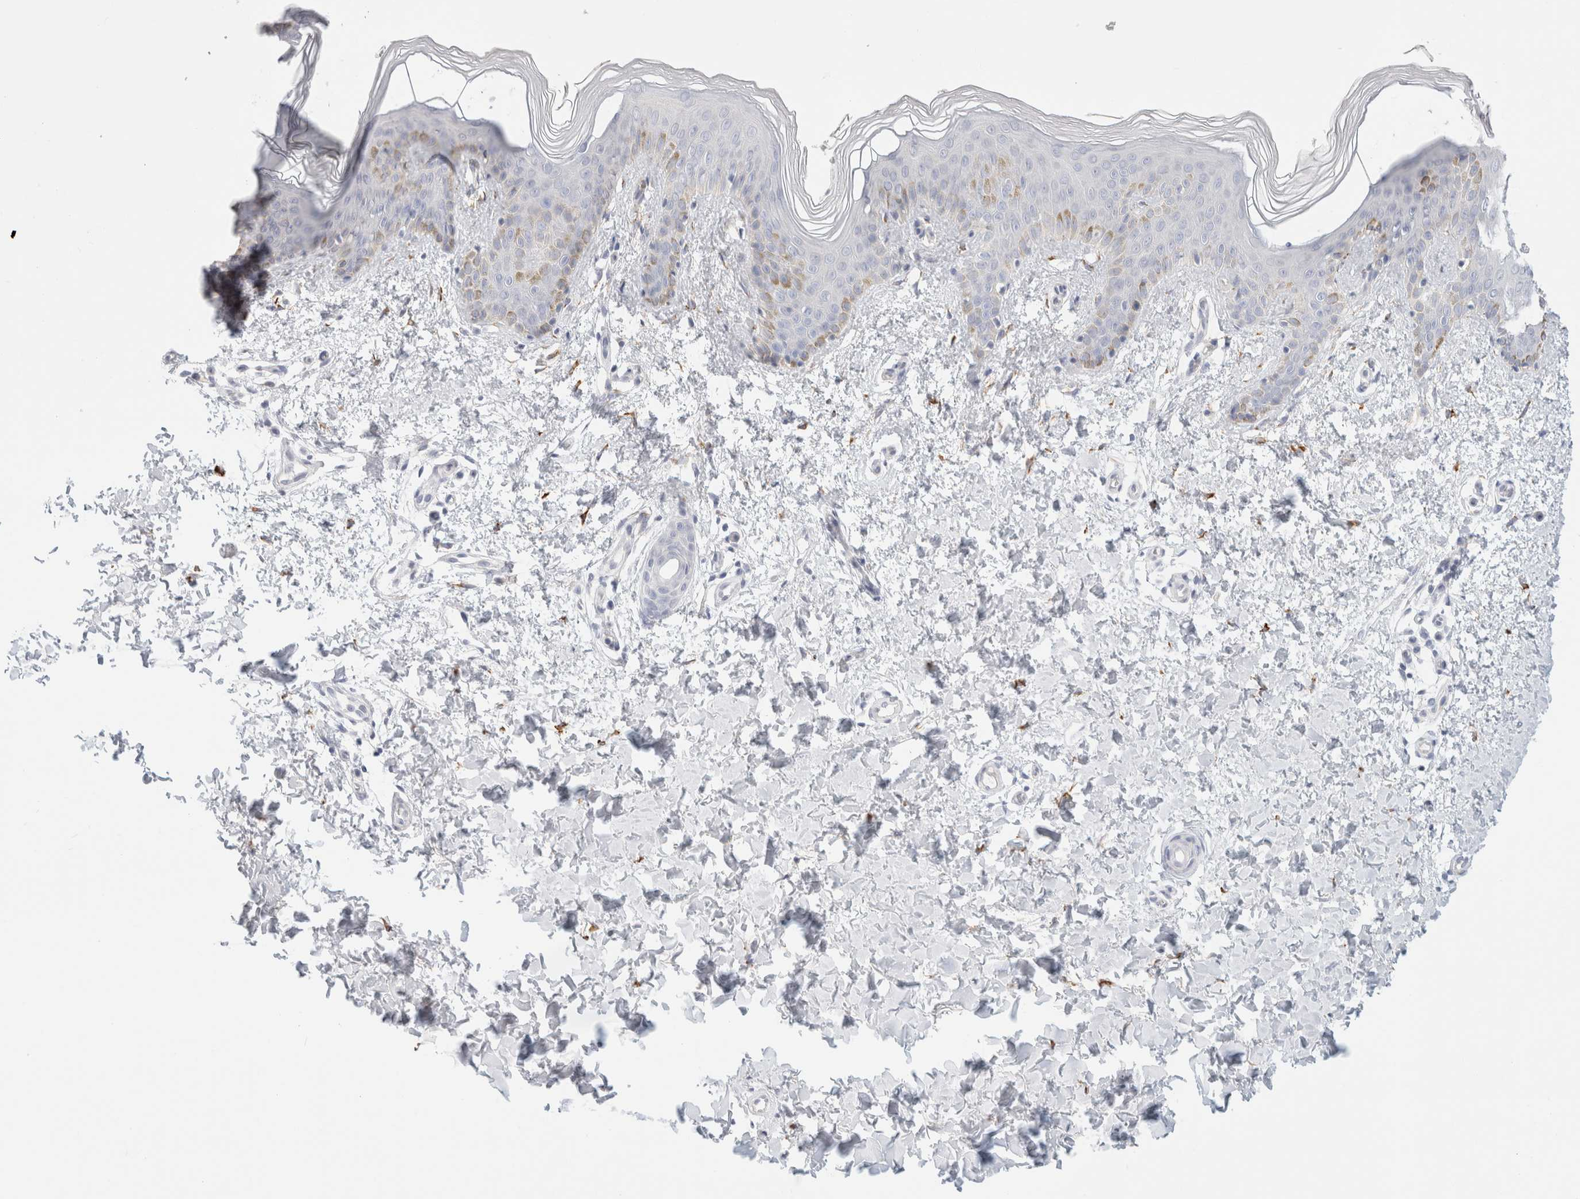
{"staining": {"intensity": "negative", "quantity": "none", "location": "none"}, "tissue": "skin", "cell_type": "Fibroblasts", "image_type": "normal", "snomed": [{"axis": "morphology", "description": "Normal tissue, NOS"}, {"axis": "morphology", "description": "Neoplasm, benign, NOS"}, {"axis": "topography", "description": "Skin"}, {"axis": "topography", "description": "Soft tissue"}], "caption": "An image of skin stained for a protein exhibits no brown staining in fibroblasts.", "gene": "RTN4", "patient": {"sex": "male", "age": 26}}